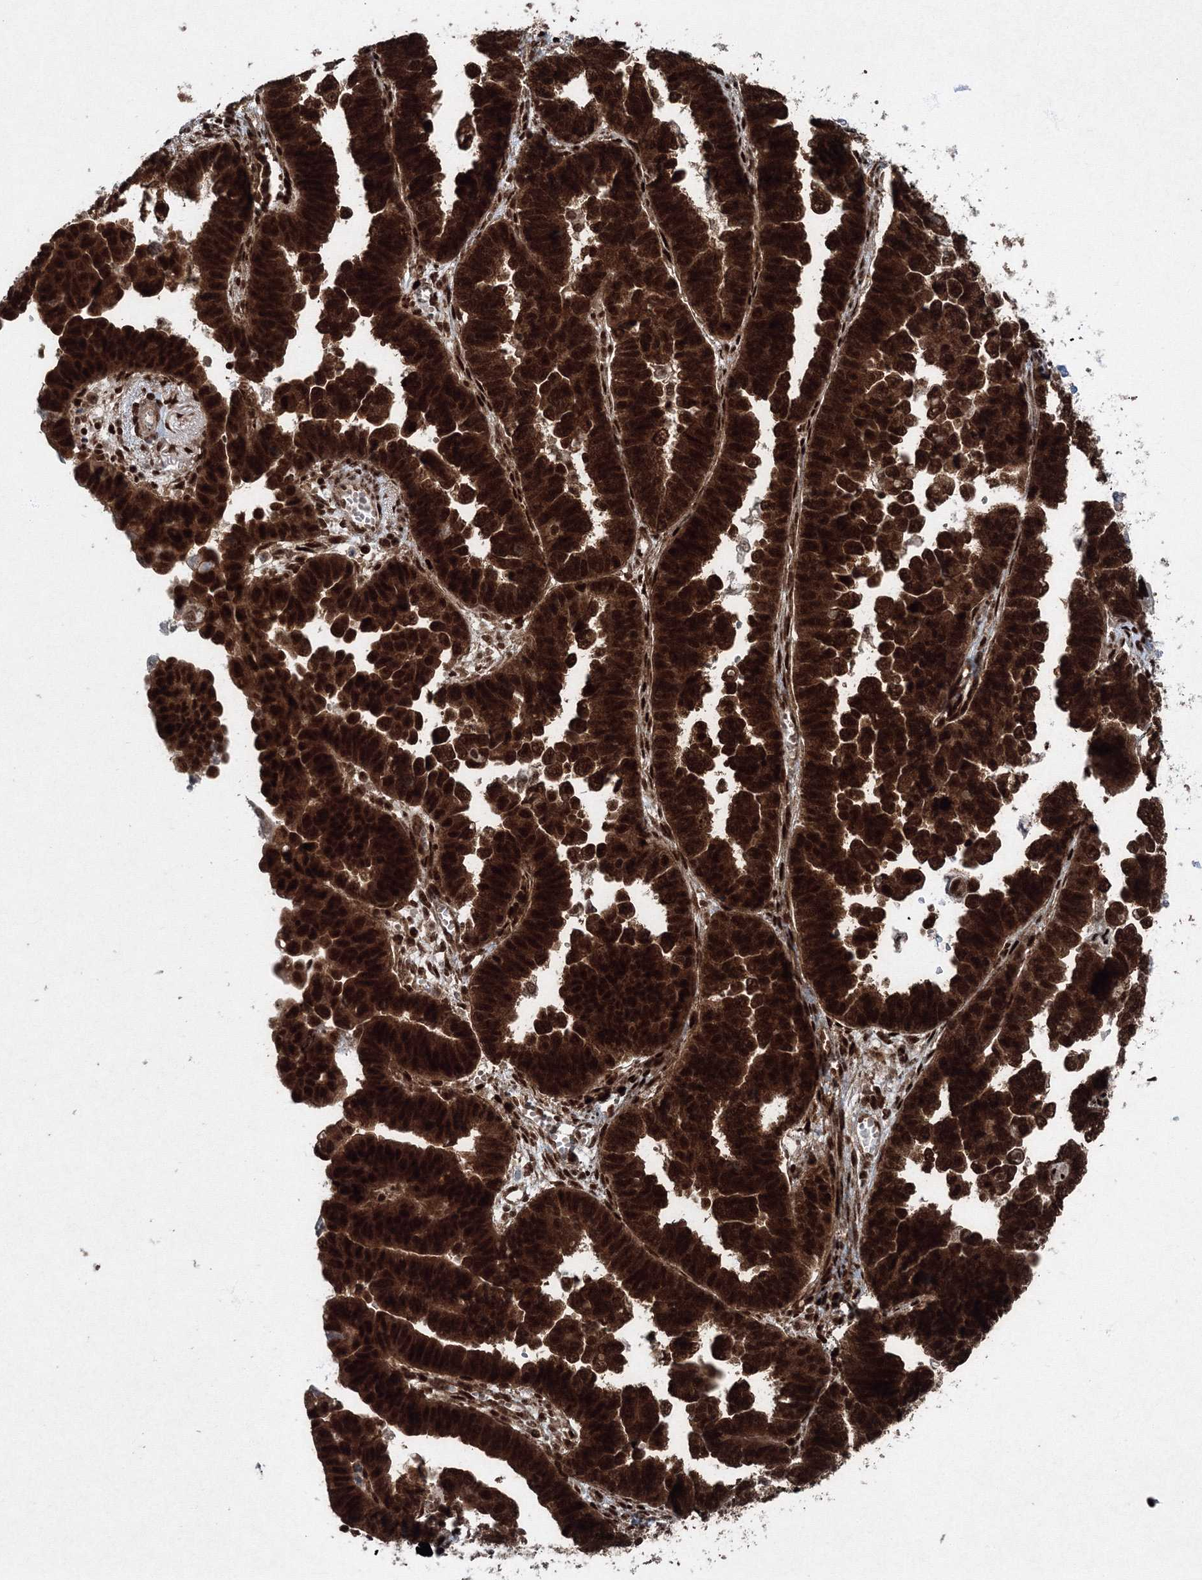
{"staining": {"intensity": "strong", "quantity": ">75%", "location": "cytoplasmic/membranous,nuclear"}, "tissue": "endometrial cancer", "cell_type": "Tumor cells", "image_type": "cancer", "snomed": [{"axis": "morphology", "description": "Adenocarcinoma, NOS"}, {"axis": "topography", "description": "Endometrium"}], "caption": "DAB (3,3'-diaminobenzidine) immunohistochemical staining of human endometrial cancer (adenocarcinoma) exhibits strong cytoplasmic/membranous and nuclear protein staining in about >75% of tumor cells. (DAB (3,3'-diaminobenzidine) IHC, brown staining for protein, blue staining for nuclei).", "gene": "SNRPC", "patient": {"sex": "female", "age": 75}}